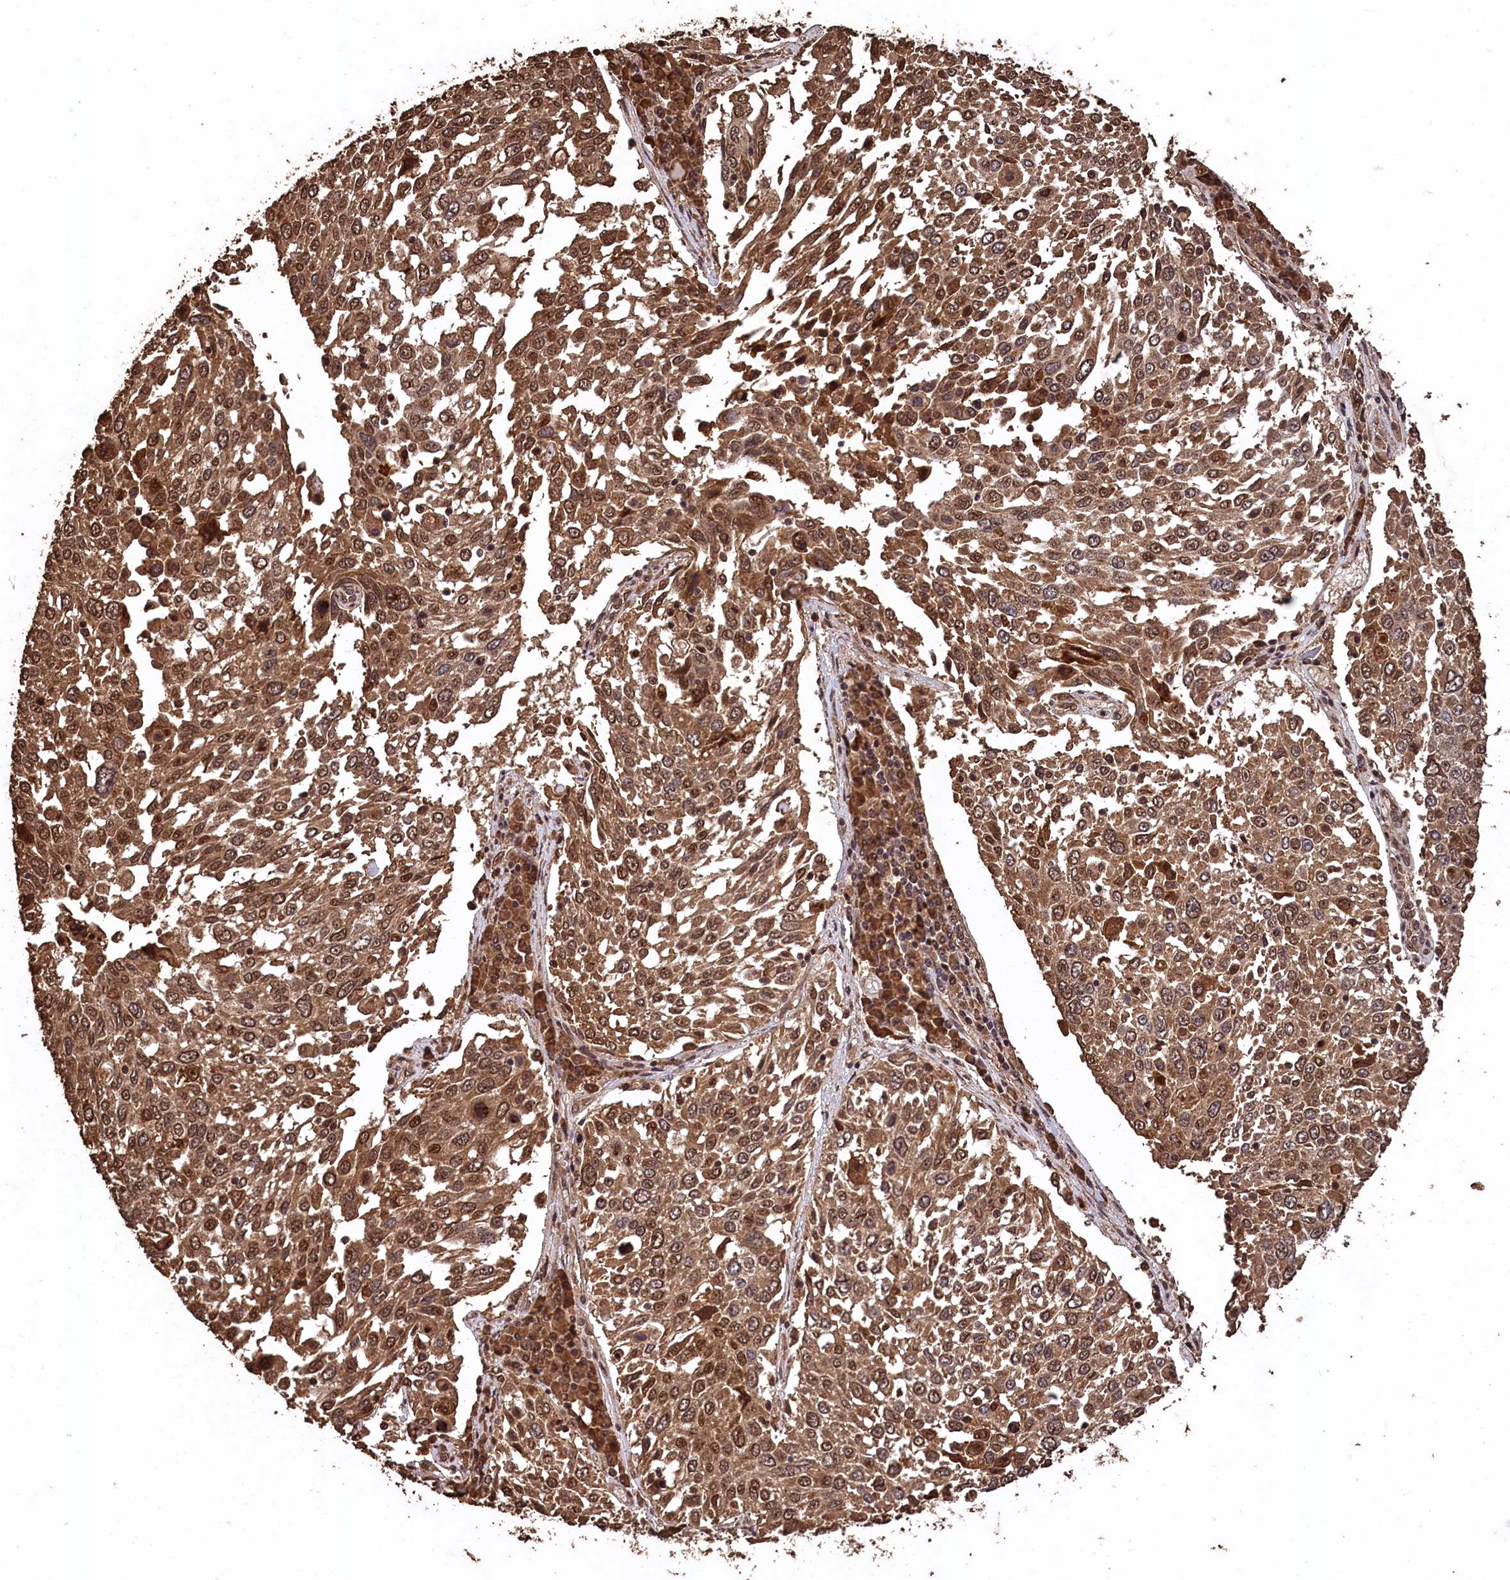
{"staining": {"intensity": "moderate", "quantity": ">75%", "location": "cytoplasmic/membranous,nuclear"}, "tissue": "lung cancer", "cell_type": "Tumor cells", "image_type": "cancer", "snomed": [{"axis": "morphology", "description": "Squamous cell carcinoma, NOS"}, {"axis": "topography", "description": "Lung"}], "caption": "This image displays immunohistochemistry staining of human lung squamous cell carcinoma, with medium moderate cytoplasmic/membranous and nuclear staining in approximately >75% of tumor cells.", "gene": "CEP57L1", "patient": {"sex": "male", "age": 65}}